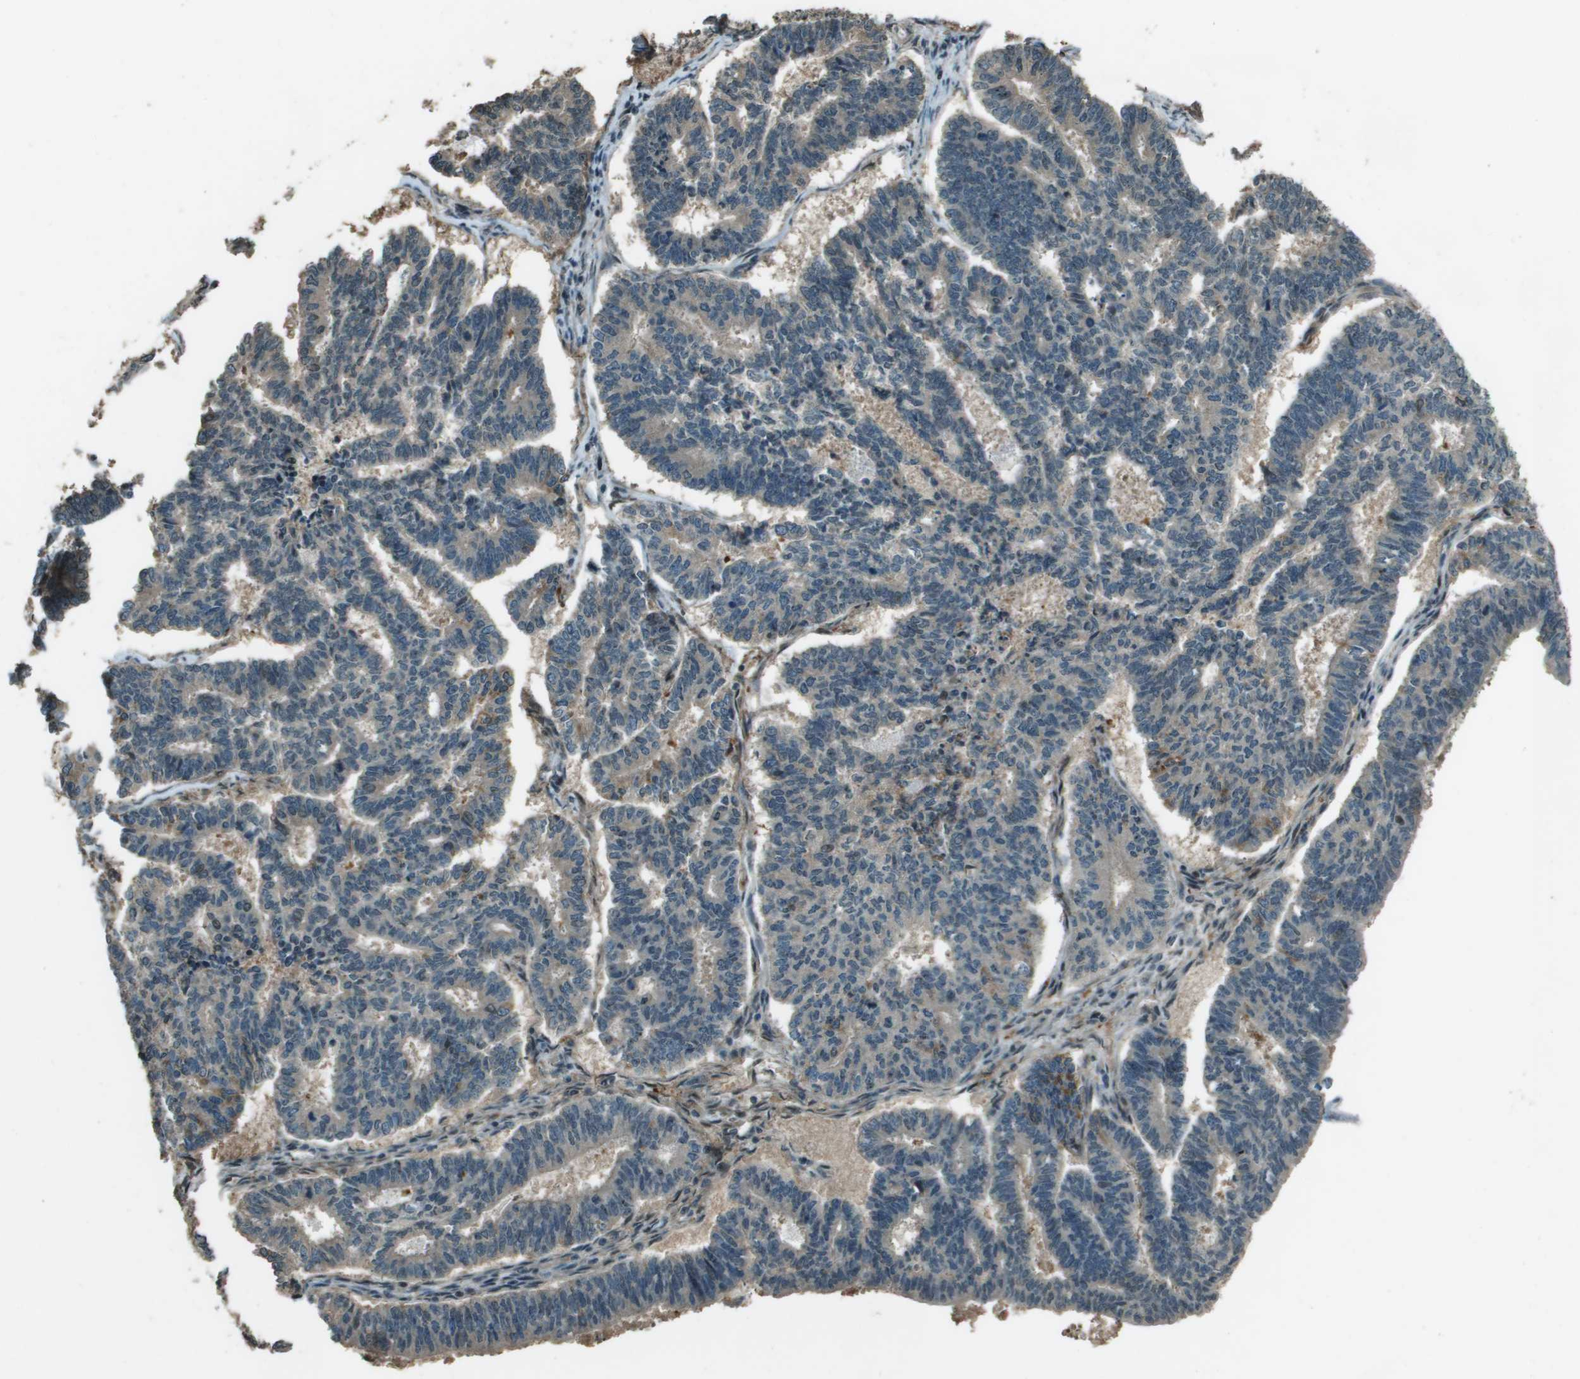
{"staining": {"intensity": "weak", "quantity": "<25%", "location": "cytoplasmic/membranous"}, "tissue": "endometrial cancer", "cell_type": "Tumor cells", "image_type": "cancer", "snomed": [{"axis": "morphology", "description": "Adenocarcinoma, NOS"}, {"axis": "topography", "description": "Endometrium"}], "caption": "IHC of adenocarcinoma (endometrial) reveals no staining in tumor cells.", "gene": "SDC3", "patient": {"sex": "female", "age": 70}}